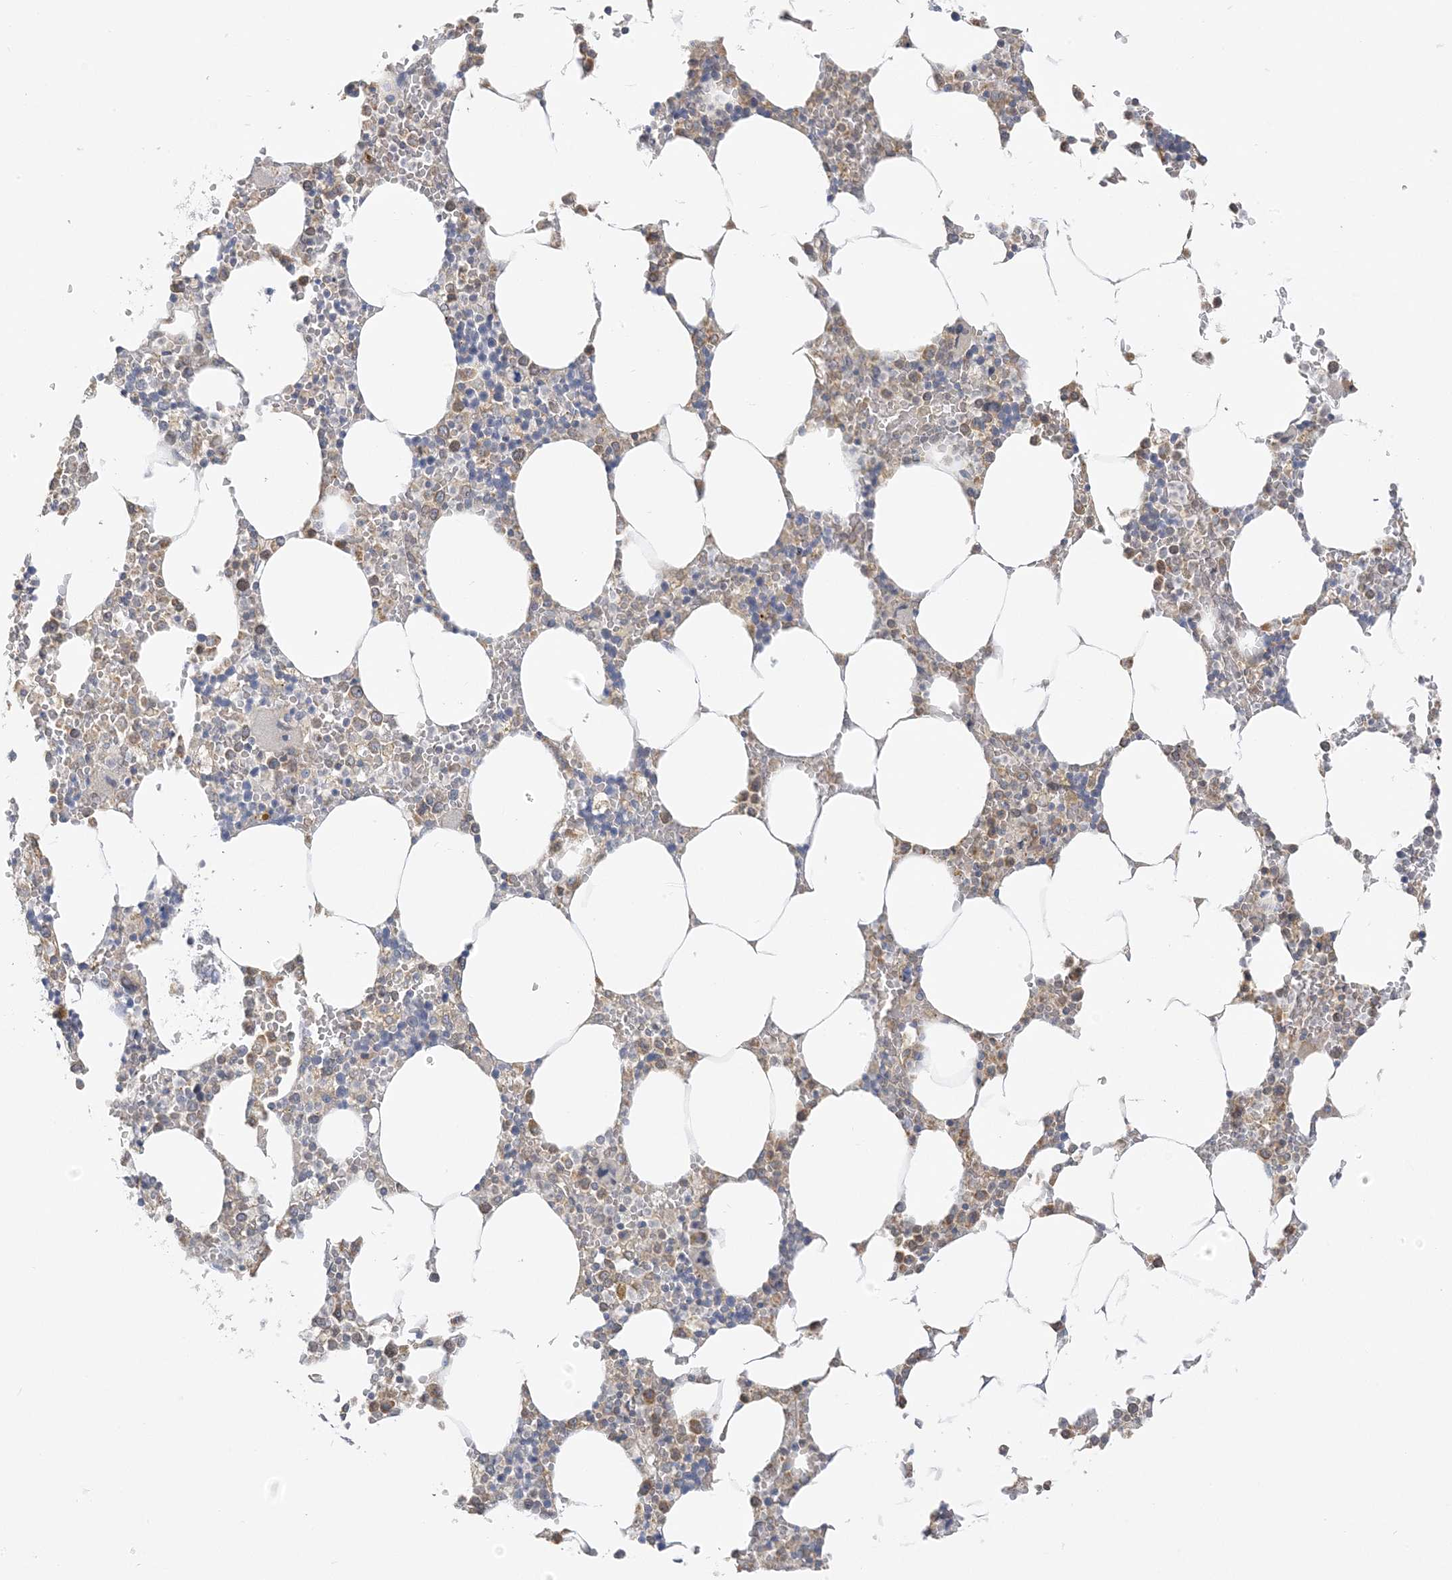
{"staining": {"intensity": "moderate", "quantity": "<25%", "location": "cytoplasmic/membranous"}, "tissue": "bone marrow", "cell_type": "Hematopoietic cells", "image_type": "normal", "snomed": [{"axis": "morphology", "description": "Normal tissue, NOS"}, {"axis": "topography", "description": "Bone marrow"}], "caption": "Immunohistochemical staining of unremarkable bone marrow displays moderate cytoplasmic/membranous protein staining in about <25% of hematopoietic cells.", "gene": "EEFSEC", "patient": {"sex": "male", "age": 70}}